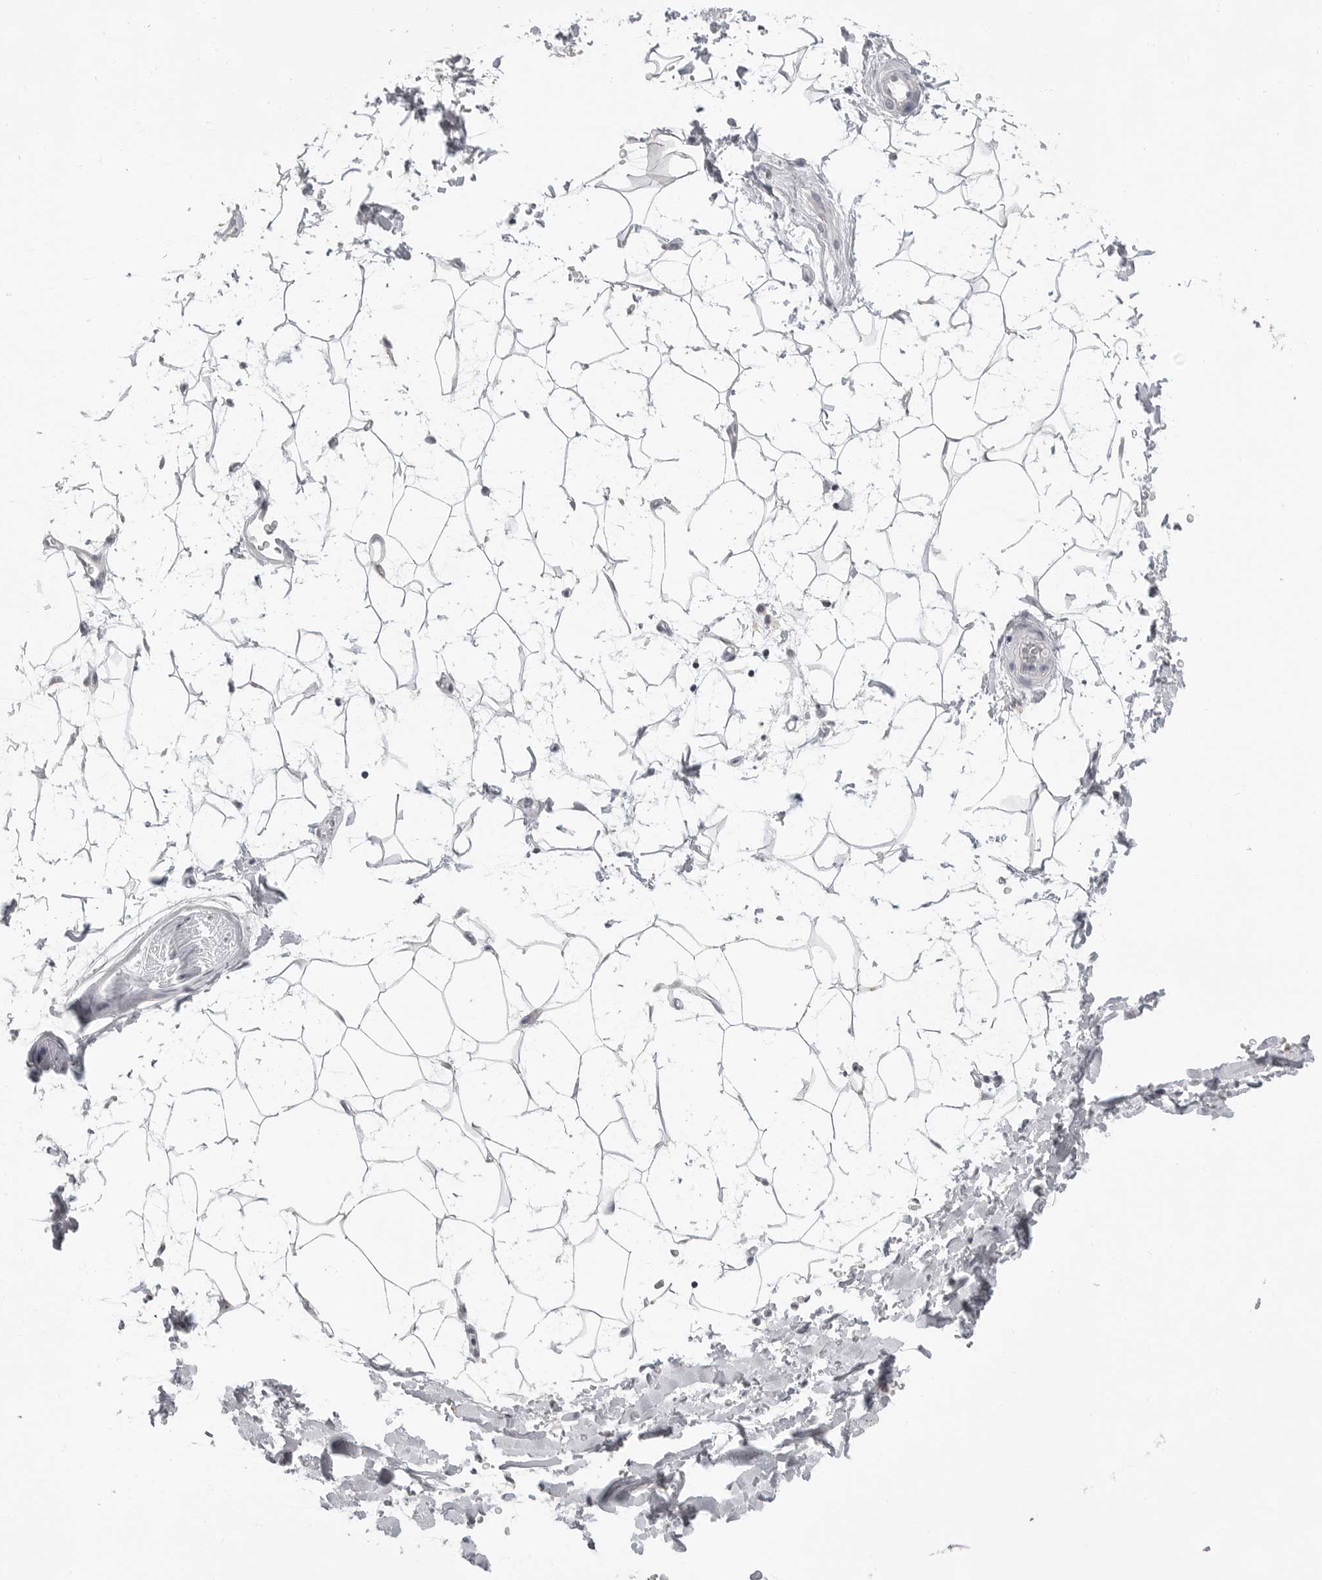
{"staining": {"intensity": "negative", "quantity": "none", "location": "none"}, "tissue": "adipose tissue", "cell_type": "Adipocytes", "image_type": "normal", "snomed": [{"axis": "morphology", "description": "Normal tissue, NOS"}, {"axis": "topography", "description": "Soft tissue"}], "caption": "Human adipose tissue stained for a protein using IHC reveals no expression in adipocytes.", "gene": "PRSS1", "patient": {"sex": "male", "age": 72}}